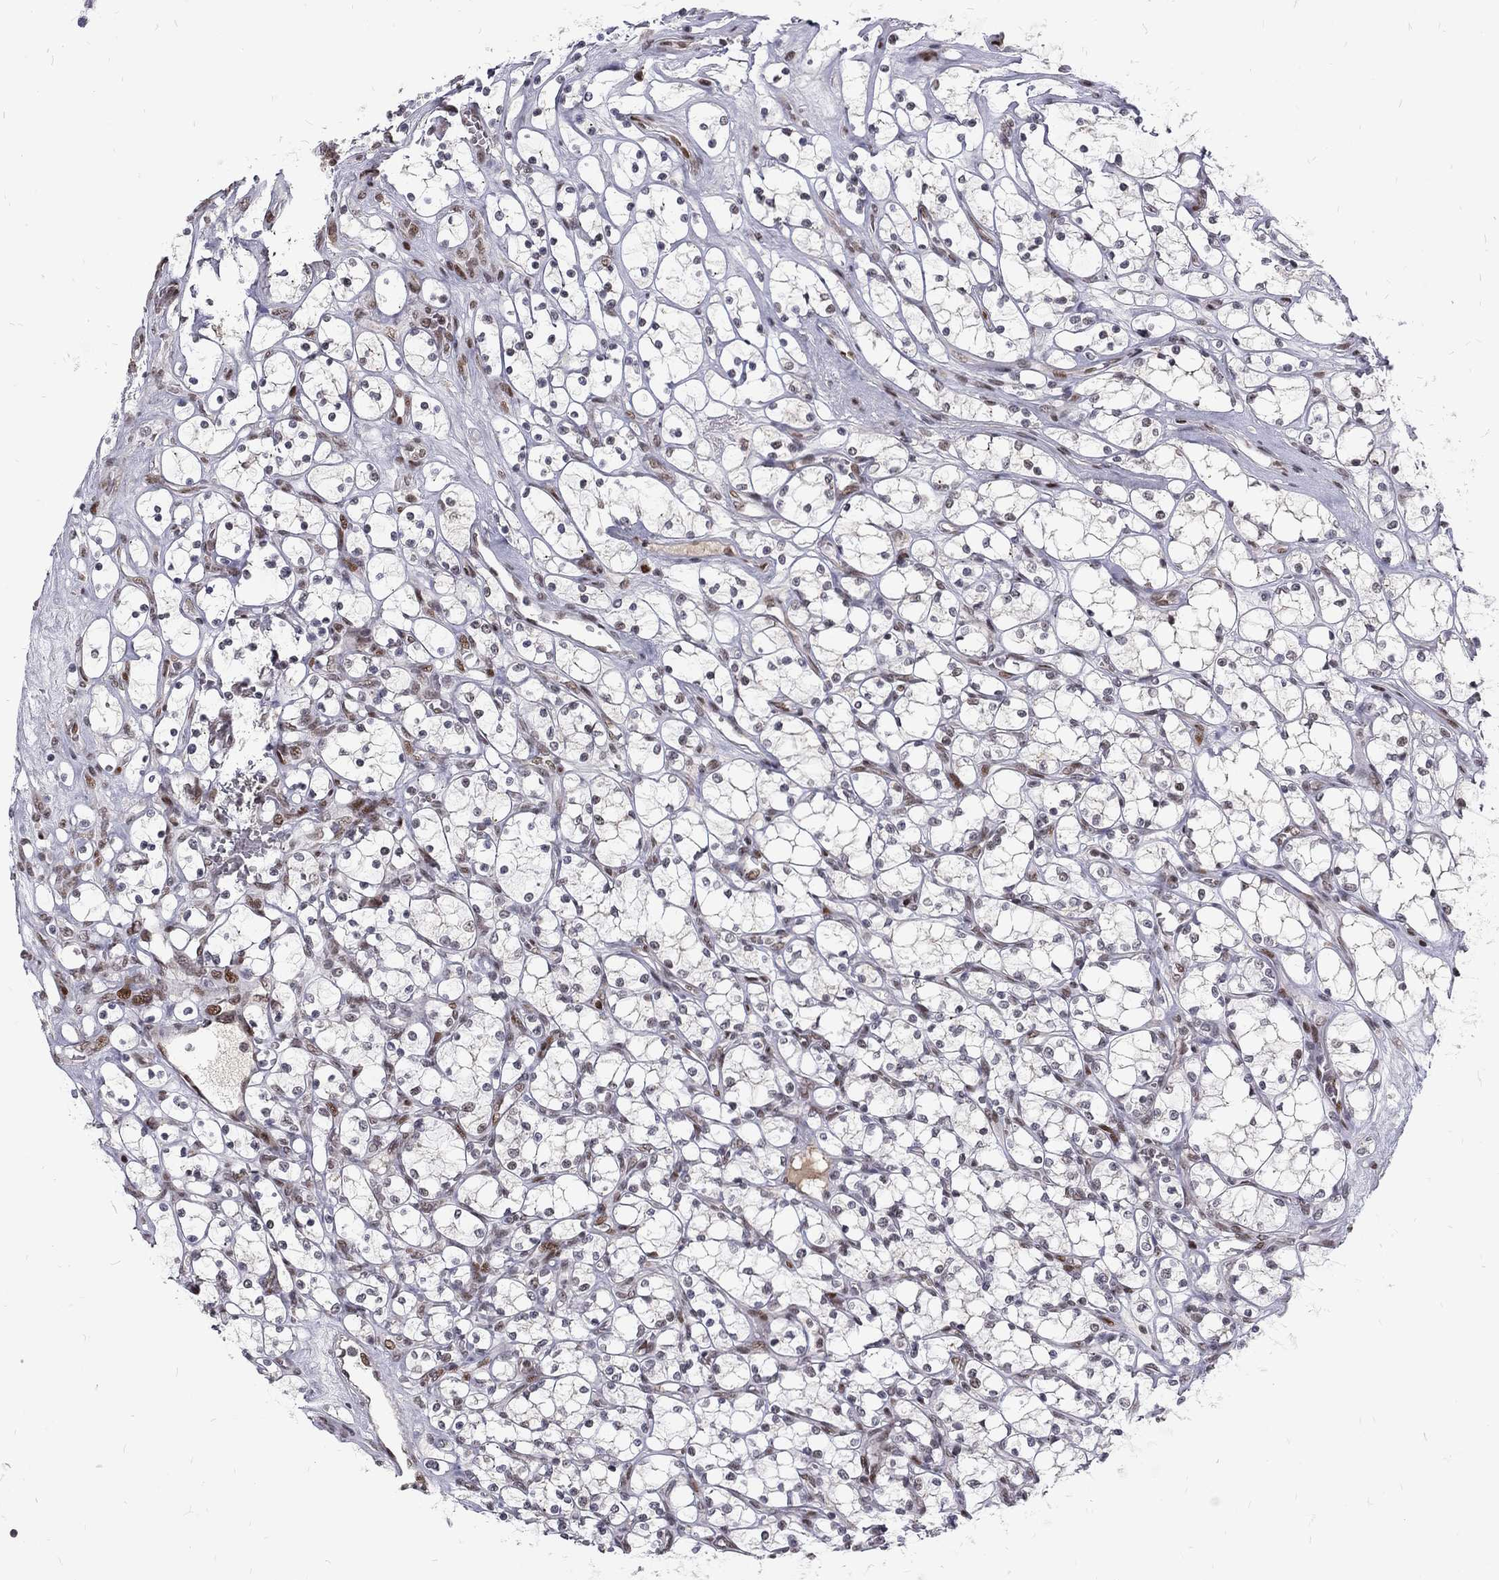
{"staining": {"intensity": "negative", "quantity": "none", "location": "none"}, "tissue": "renal cancer", "cell_type": "Tumor cells", "image_type": "cancer", "snomed": [{"axis": "morphology", "description": "Adenocarcinoma, NOS"}, {"axis": "topography", "description": "Kidney"}], "caption": "Immunohistochemistry (IHC) photomicrograph of renal cancer (adenocarcinoma) stained for a protein (brown), which shows no positivity in tumor cells.", "gene": "TCEAL1", "patient": {"sex": "female", "age": 69}}